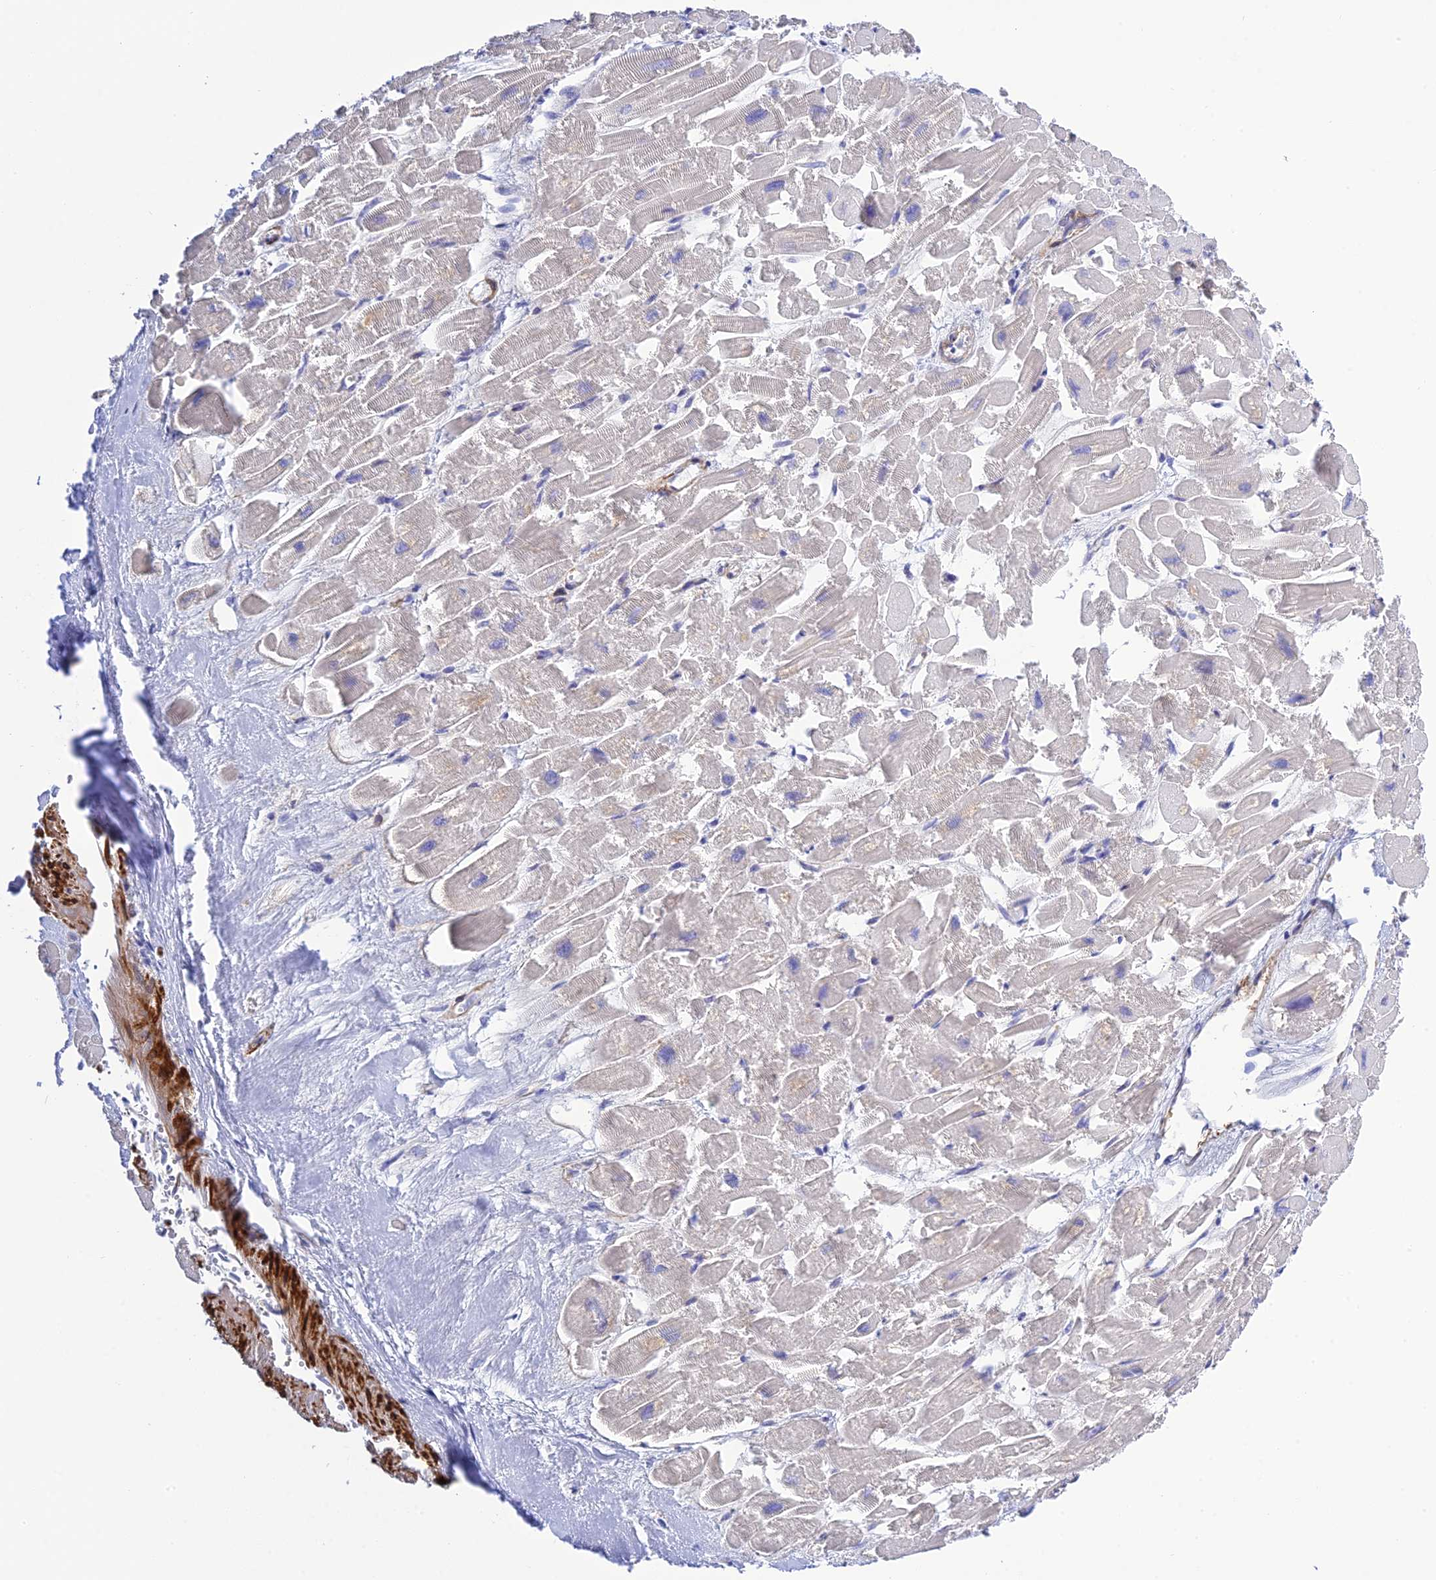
{"staining": {"intensity": "negative", "quantity": "none", "location": "none"}, "tissue": "heart muscle", "cell_type": "Cardiomyocytes", "image_type": "normal", "snomed": [{"axis": "morphology", "description": "Normal tissue, NOS"}, {"axis": "topography", "description": "Heart"}], "caption": "DAB (3,3'-diaminobenzidine) immunohistochemical staining of unremarkable human heart muscle shows no significant staining in cardiomyocytes.", "gene": "ZDHHC16", "patient": {"sex": "male", "age": 54}}